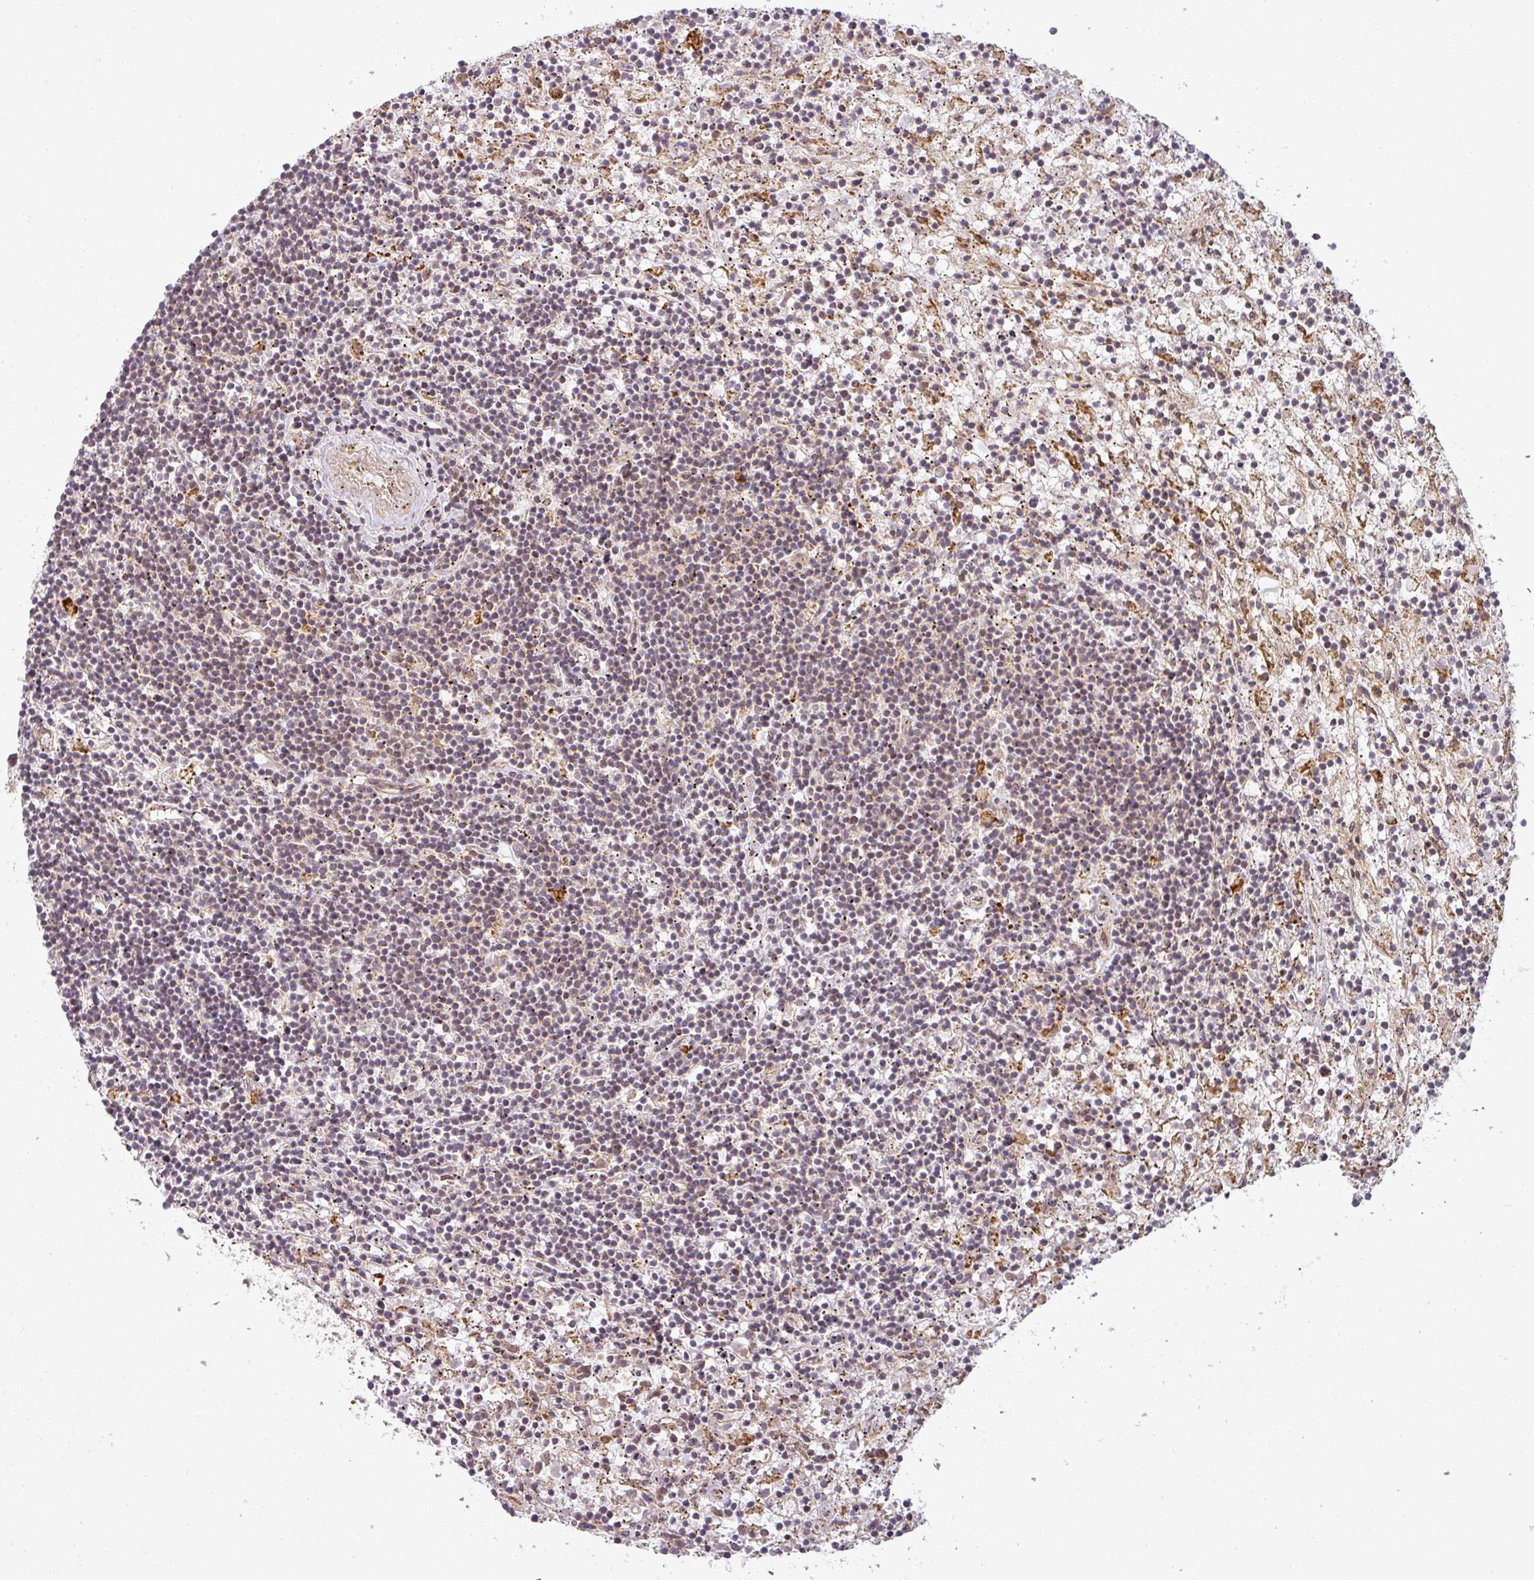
{"staining": {"intensity": "weak", "quantity": "<25%", "location": "cytoplasmic/membranous"}, "tissue": "lymphoma", "cell_type": "Tumor cells", "image_type": "cancer", "snomed": [{"axis": "morphology", "description": "Malignant lymphoma, non-Hodgkin's type, Low grade"}, {"axis": "topography", "description": "Spleen"}], "caption": "The immunohistochemistry histopathology image has no significant positivity in tumor cells of low-grade malignant lymphoma, non-Hodgkin's type tissue.", "gene": "CNOT1", "patient": {"sex": "male", "age": 76}}